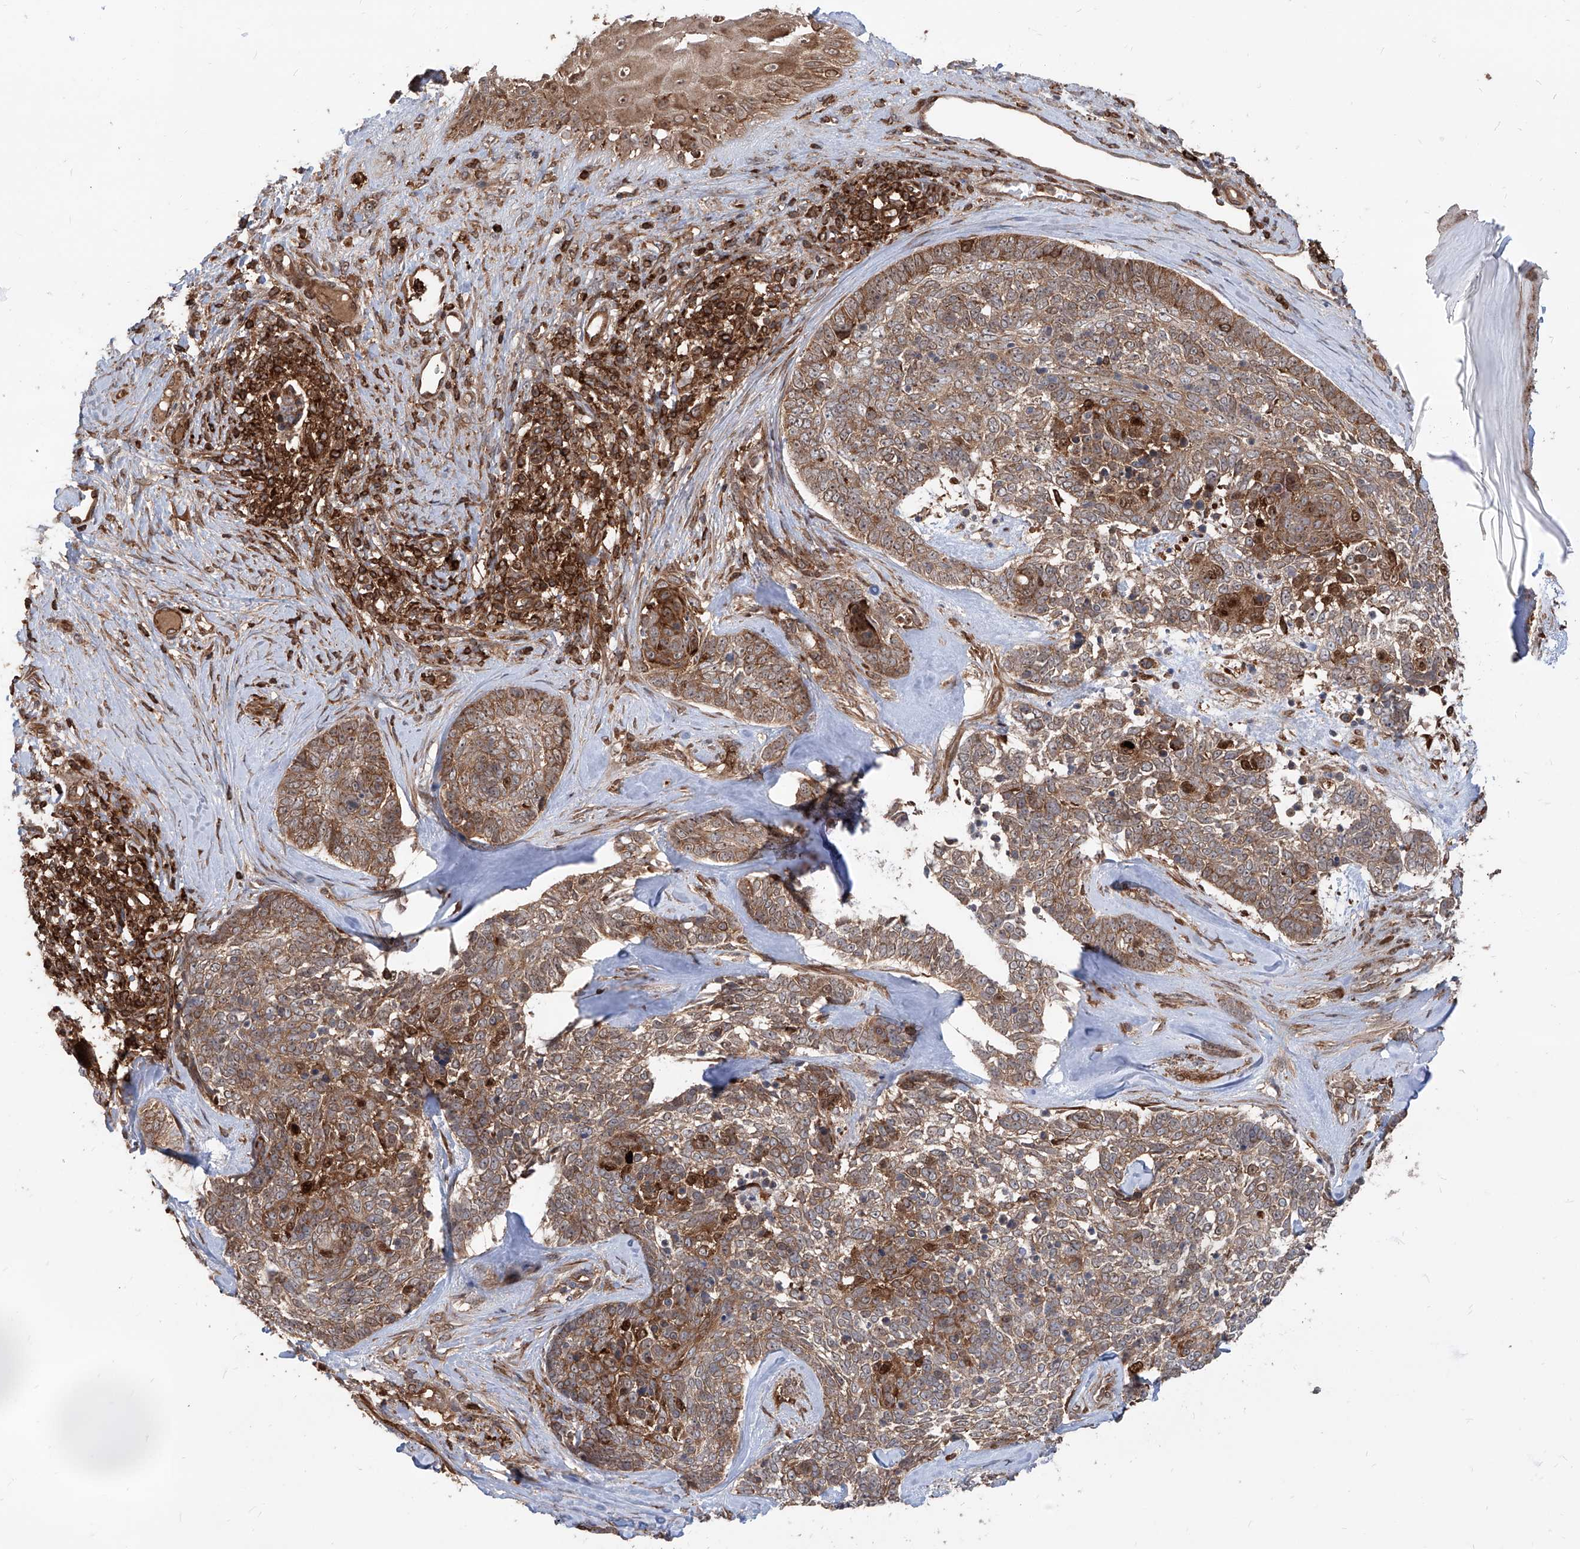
{"staining": {"intensity": "moderate", "quantity": ">75%", "location": "cytoplasmic/membranous"}, "tissue": "skin cancer", "cell_type": "Tumor cells", "image_type": "cancer", "snomed": [{"axis": "morphology", "description": "Basal cell carcinoma"}, {"axis": "topography", "description": "Skin"}], "caption": "The micrograph shows staining of basal cell carcinoma (skin), revealing moderate cytoplasmic/membranous protein positivity (brown color) within tumor cells.", "gene": "MAGED2", "patient": {"sex": "female", "age": 81}}